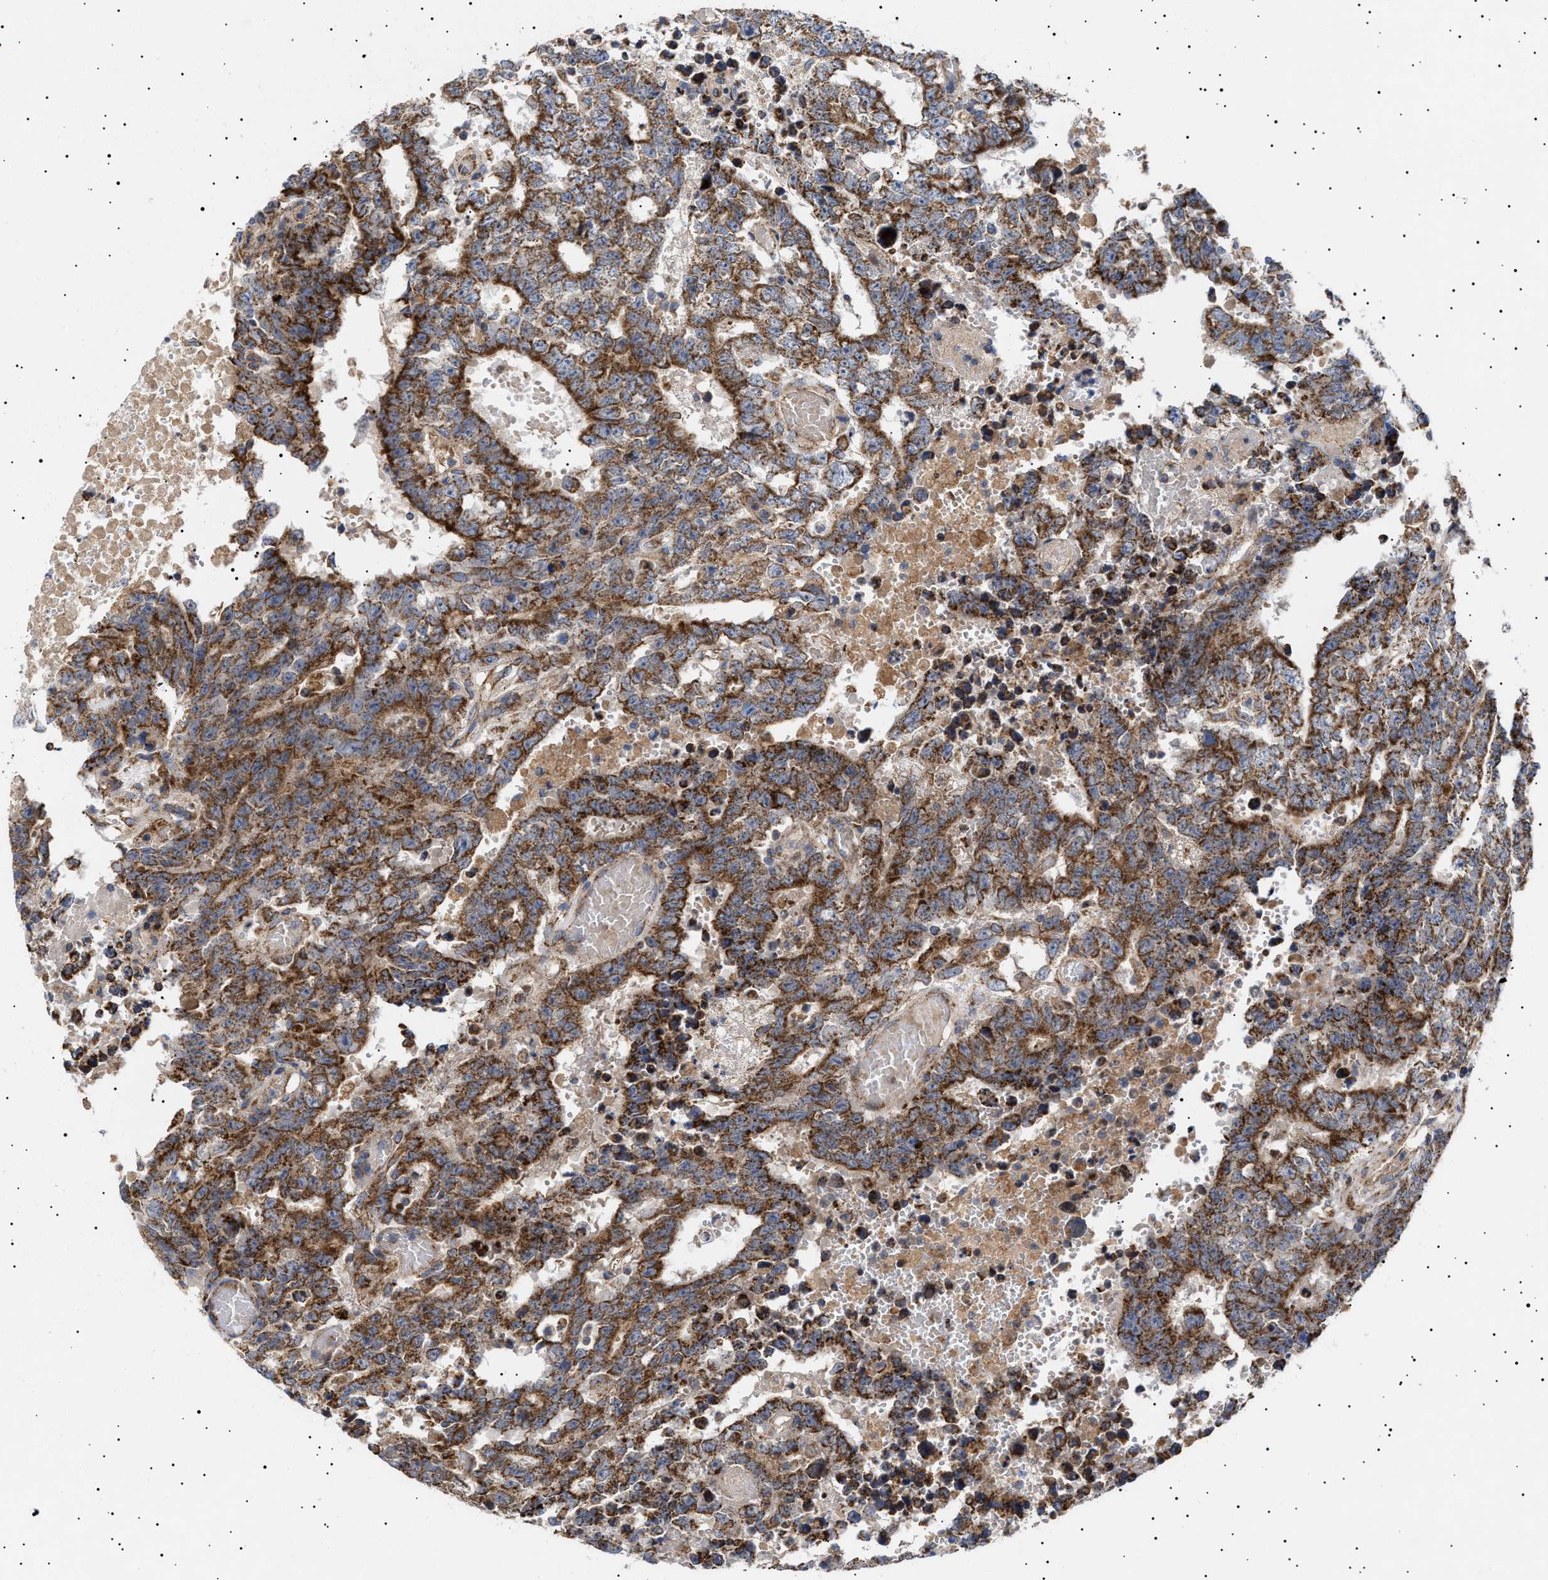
{"staining": {"intensity": "moderate", "quantity": ">75%", "location": "cytoplasmic/membranous"}, "tissue": "testis cancer", "cell_type": "Tumor cells", "image_type": "cancer", "snomed": [{"axis": "morphology", "description": "Carcinoma, Embryonal, NOS"}, {"axis": "topography", "description": "Testis"}], "caption": "Immunohistochemistry image of human testis cancer (embryonal carcinoma) stained for a protein (brown), which shows medium levels of moderate cytoplasmic/membranous staining in approximately >75% of tumor cells.", "gene": "MRPL10", "patient": {"sex": "male", "age": 25}}